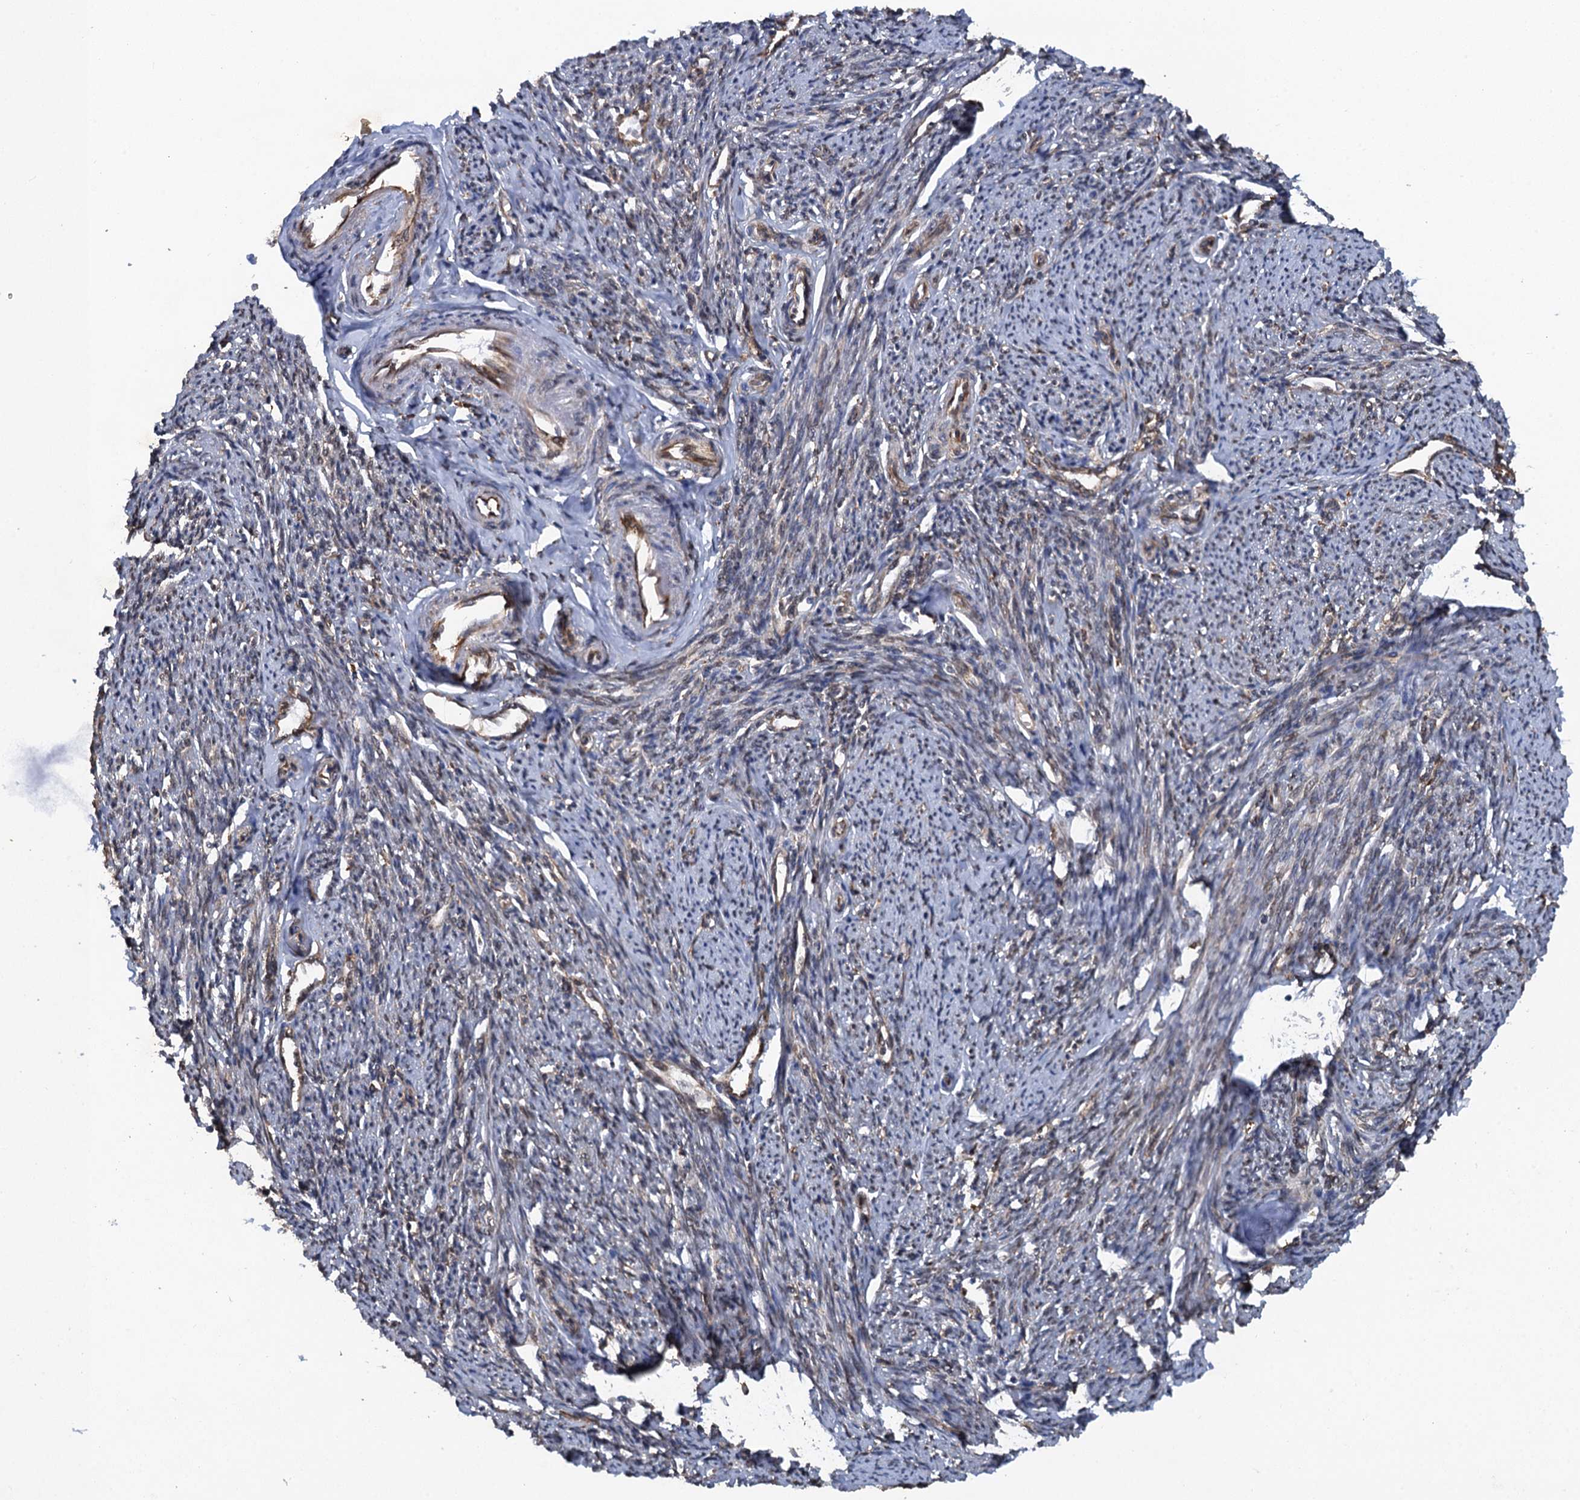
{"staining": {"intensity": "moderate", "quantity": "25%-75%", "location": "cytoplasmic/membranous"}, "tissue": "smooth muscle", "cell_type": "Smooth muscle cells", "image_type": "normal", "snomed": [{"axis": "morphology", "description": "Normal tissue, NOS"}, {"axis": "topography", "description": "Smooth muscle"}, {"axis": "topography", "description": "Uterus"}], "caption": "Immunohistochemistry micrograph of unremarkable human smooth muscle stained for a protein (brown), which exhibits medium levels of moderate cytoplasmic/membranous expression in approximately 25%-75% of smooth muscle cells.", "gene": "ARMC5", "patient": {"sex": "female", "age": 59}}